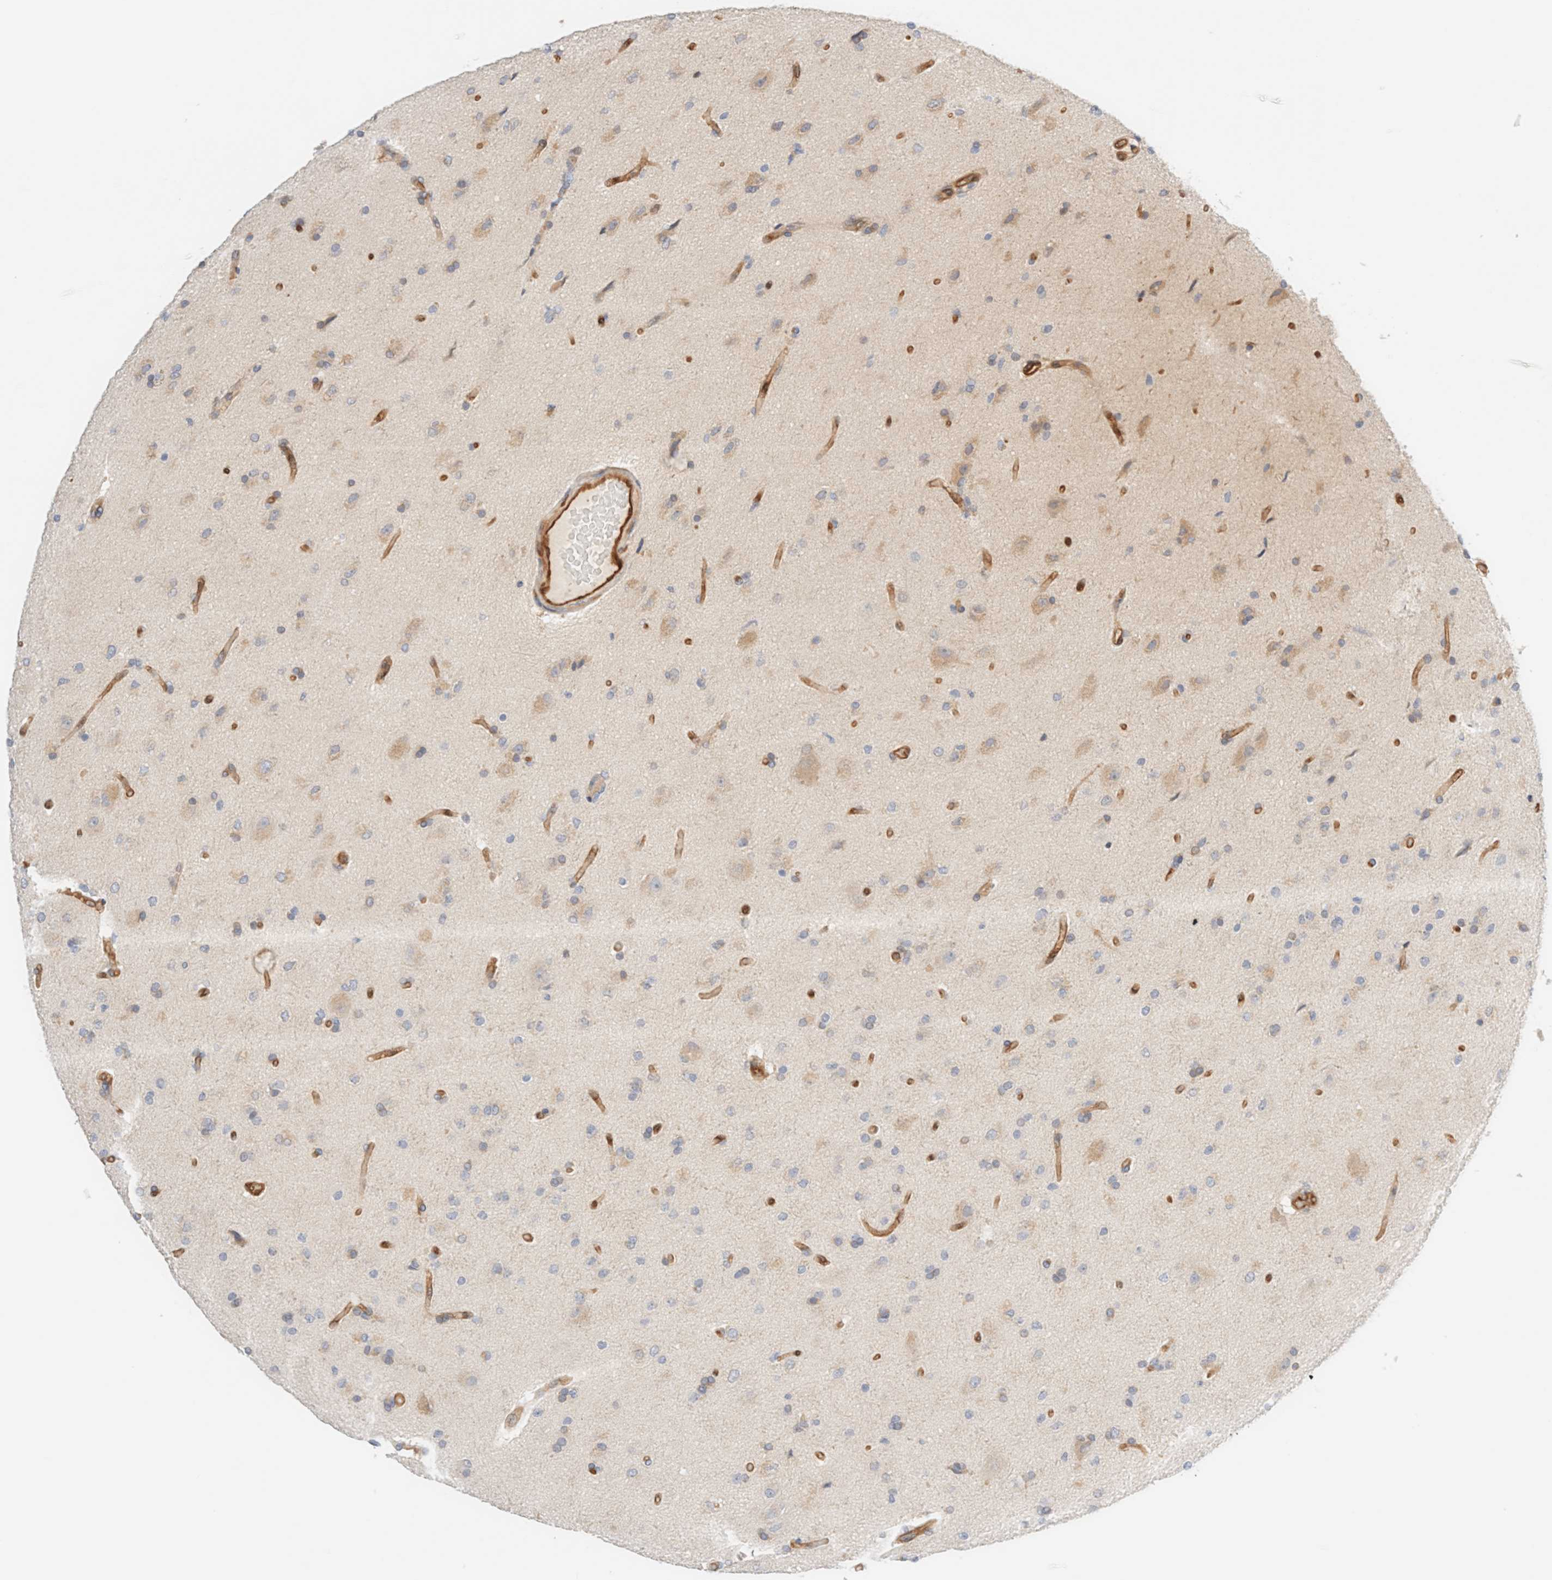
{"staining": {"intensity": "weak", "quantity": "<25%", "location": "cytoplasmic/membranous"}, "tissue": "glioma", "cell_type": "Tumor cells", "image_type": "cancer", "snomed": [{"axis": "morphology", "description": "Glioma, malignant, High grade"}, {"axis": "topography", "description": "Brain"}], "caption": "This photomicrograph is of high-grade glioma (malignant) stained with immunohistochemistry to label a protein in brown with the nuclei are counter-stained blue. There is no positivity in tumor cells.", "gene": "LMCD1", "patient": {"sex": "male", "age": 72}}